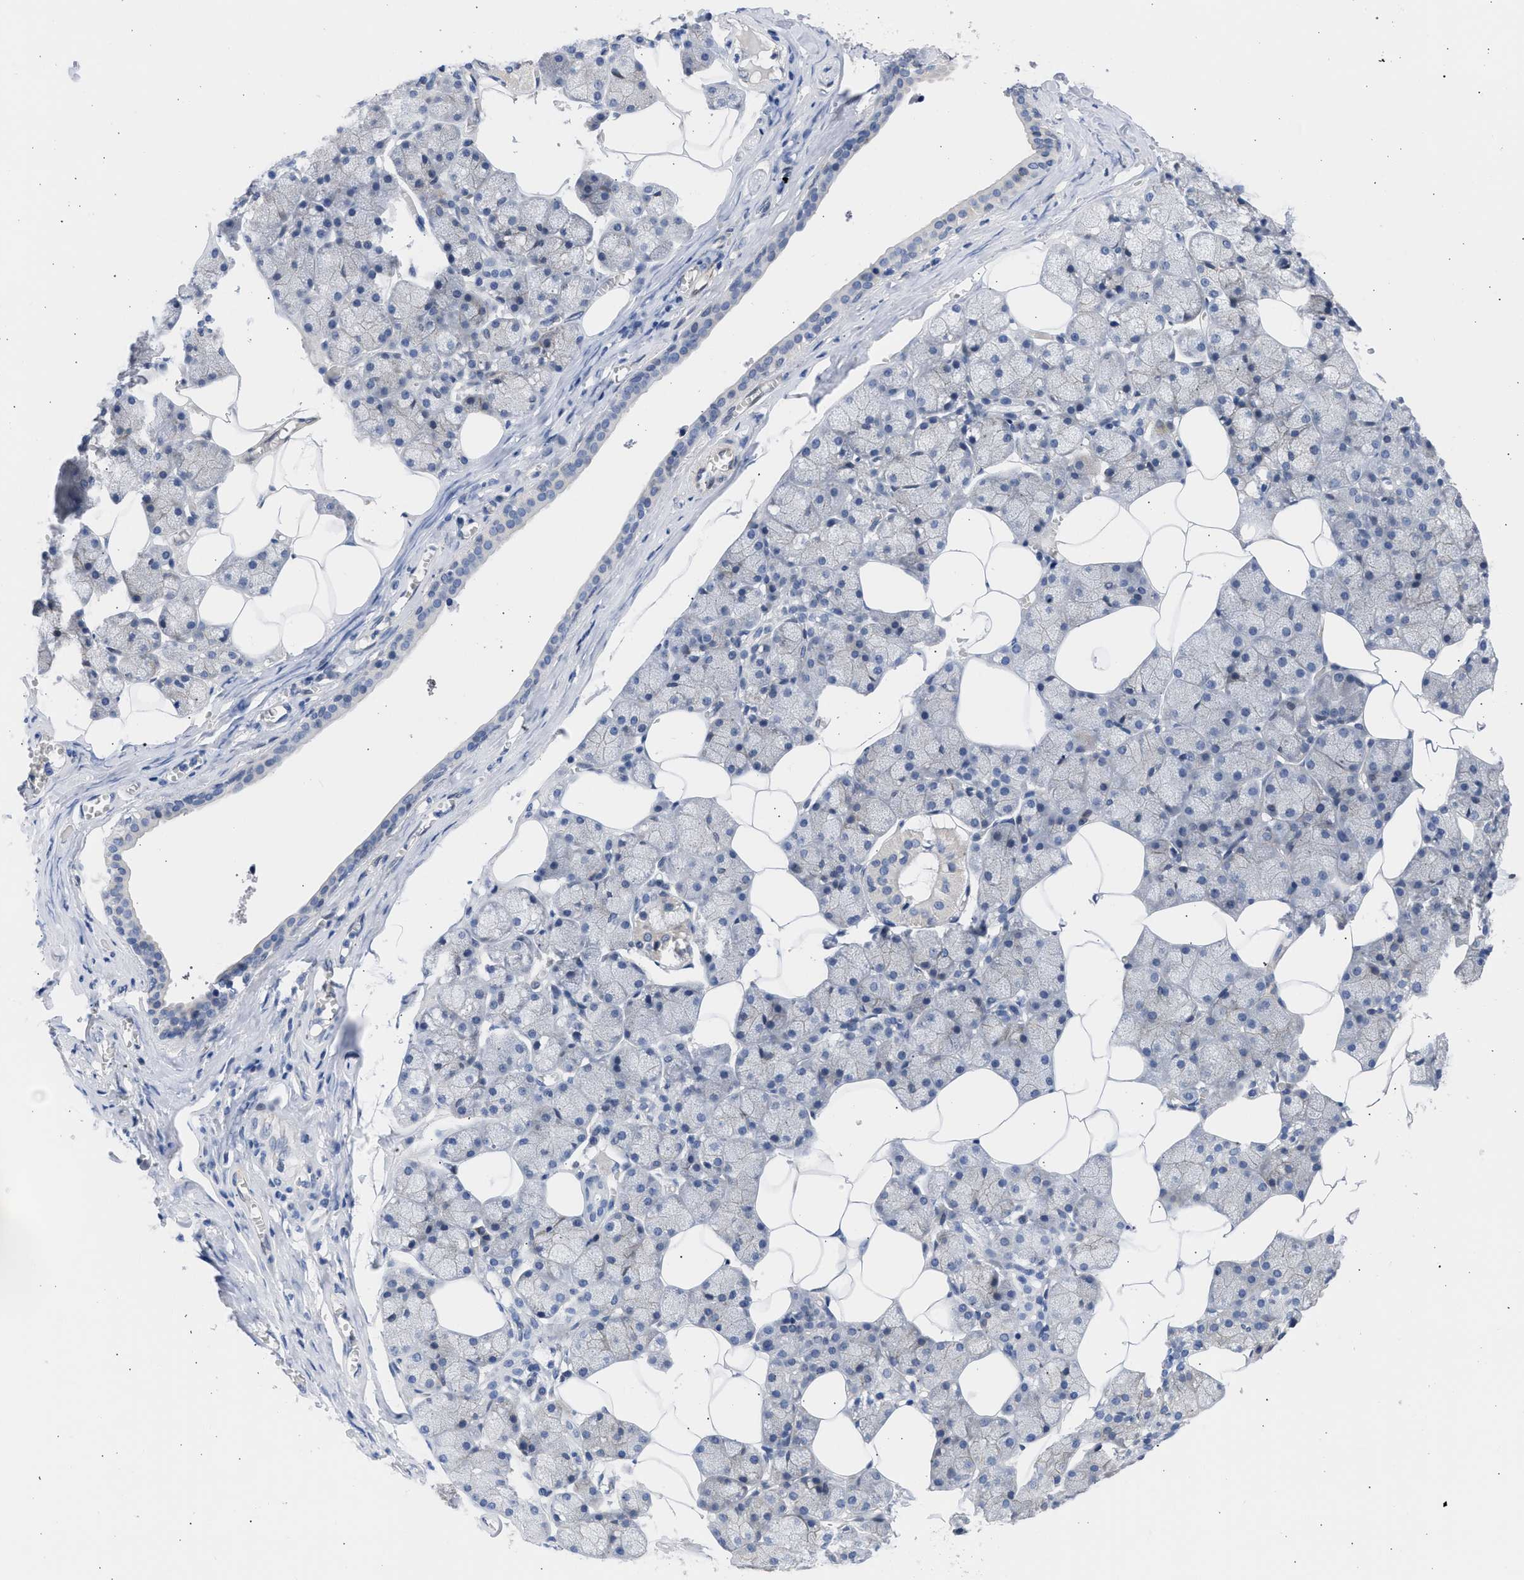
{"staining": {"intensity": "negative", "quantity": "none", "location": "none"}, "tissue": "salivary gland", "cell_type": "Glandular cells", "image_type": "normal", "snomed": [{"axis": "morphology", "description": "Normal tissue, NOS"}, {"axis": "topography", "description": "Salivary gland"}], "caption": "Immunohistochemistry (IHC) photomicrograph of unremarkable salivary gland stained for a protein (brown), which reveals no expression in glandular cells. (DAB (3,3'-diaminobenzidine) IHC, high magnification).", "gene": "NUP35", "patient": {"sex": "male", "age": 62}}